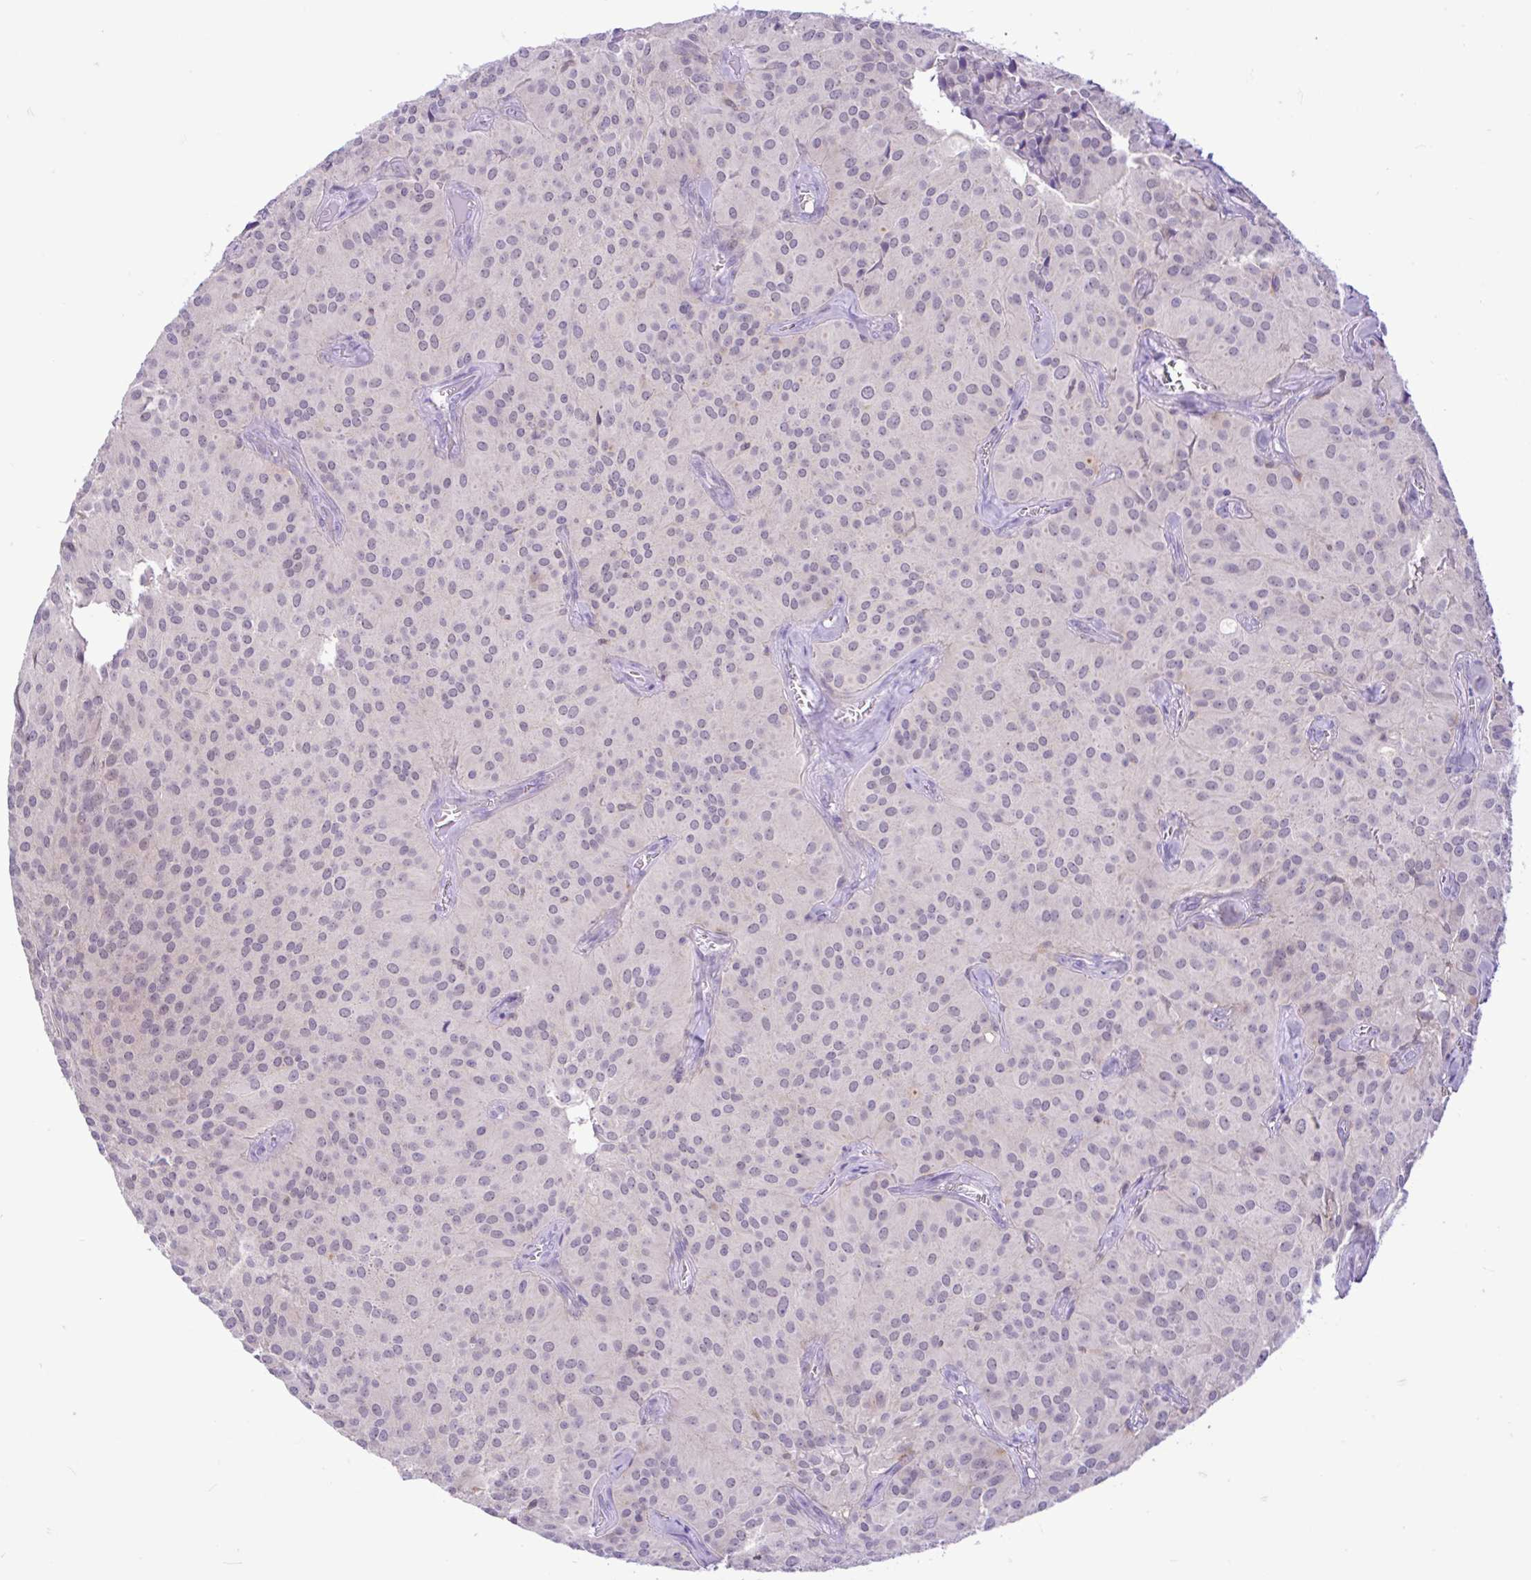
{"staining": {"intensity": "negative", "quantity": "none", "location": "none"}, "tissue": "glioma", "cell_type": "Tumor cells", "image_type": "cancer", "snomed": [{"axis": "morphology", "description": "Glioma, malignant, Low grade"}, {"axis": "topography", "description": "Brain"}], "caption": "Tumor cells are negative for protein expression in human glioma.", "gene": "ANO4", "patient": {"sex": "male", "age": 42}}